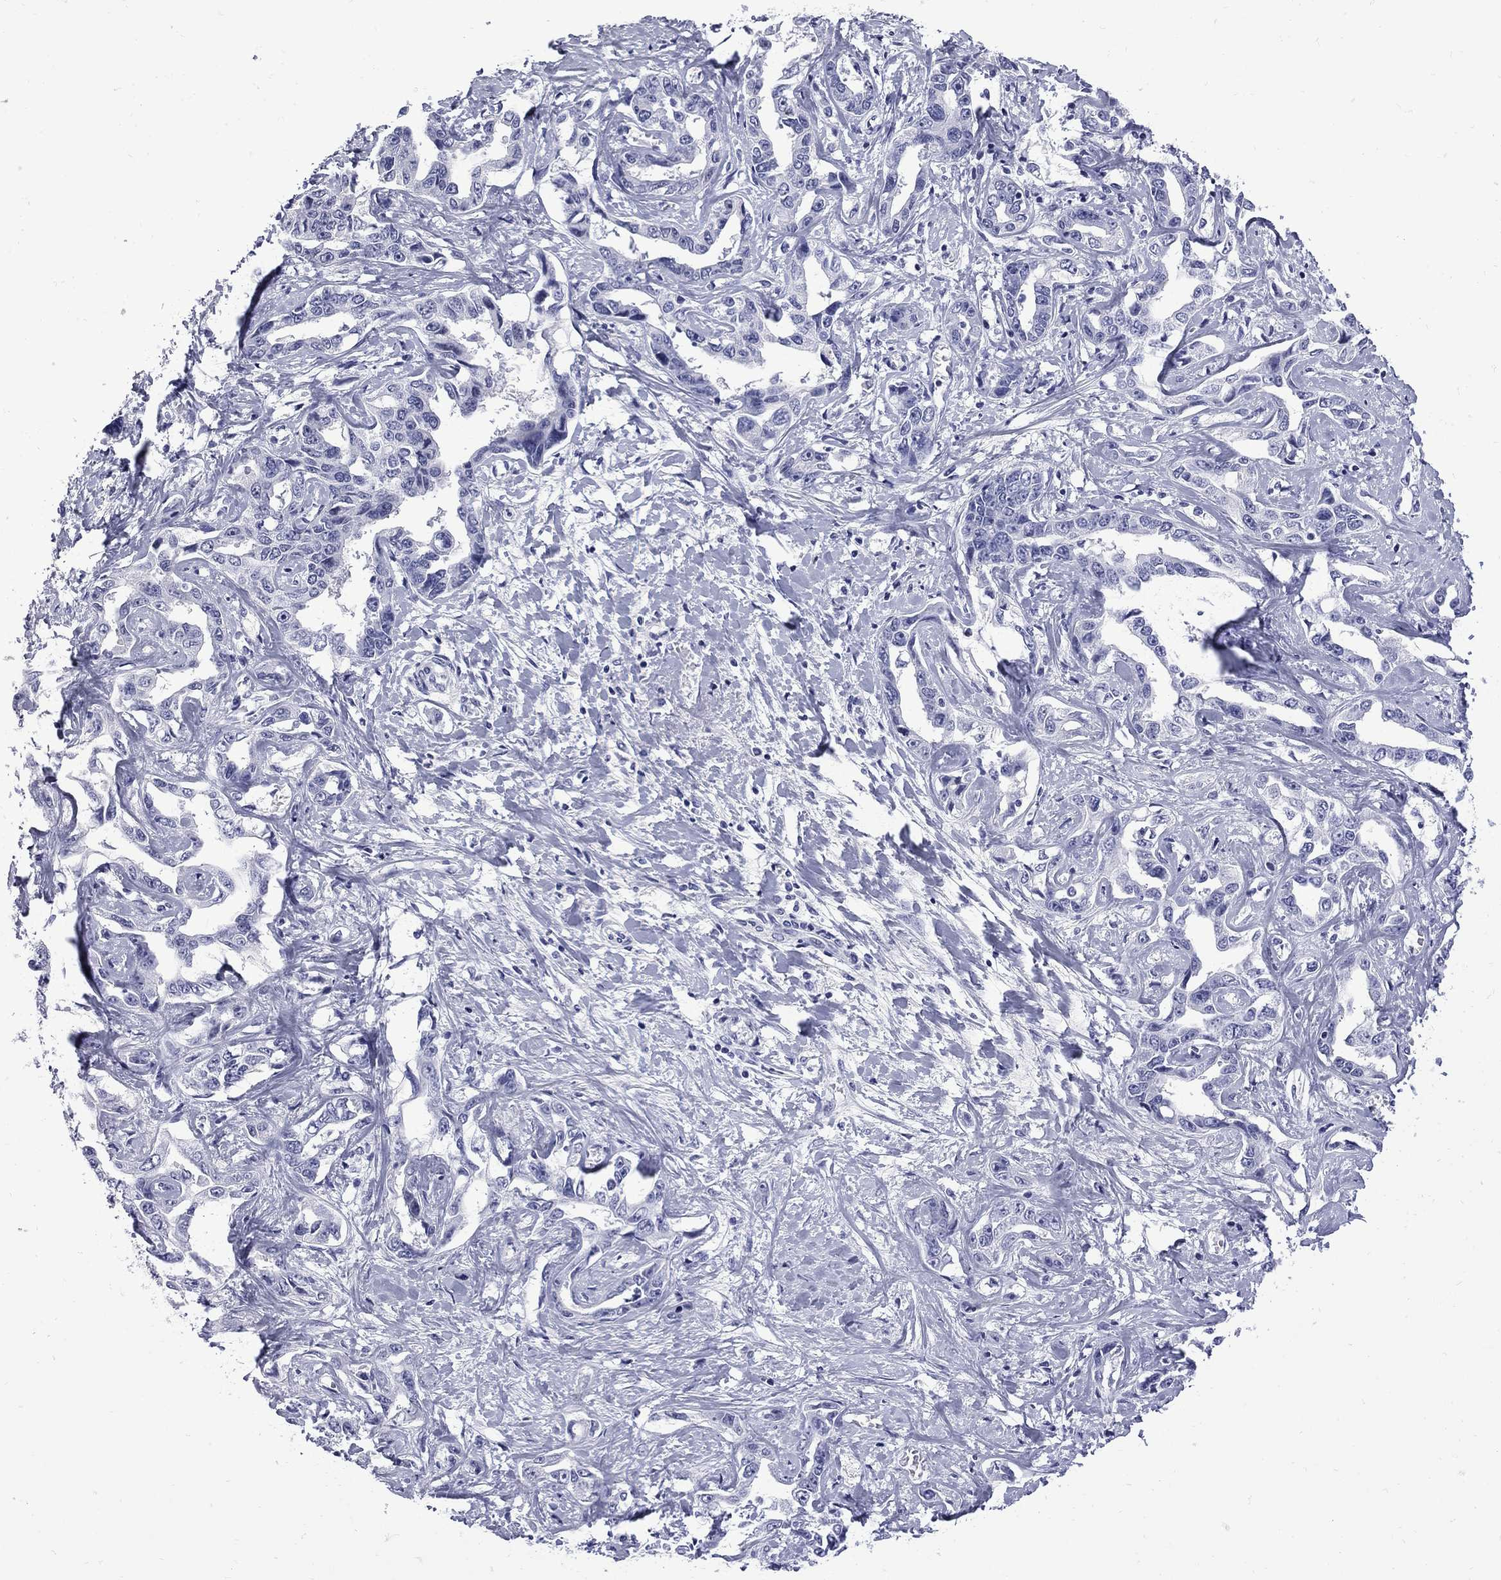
{"staining": {"intensity": "negative", "quantity": "none", "location": "none"}, "tissue": "liver cancer", "cell_type": "Tumor cells", "image_type": "cancer", "snomed": [{"axis": "morphology", "description": "Cholangiocarcinoma"}, {"axis": "topography", "description": "Liver"}], "caption": "Image shows no significant protein expression in tumor cells of cholangiocarcinoma (liver).", "gene": "MGARP", "patient": {"sex": "male", "age": 59}}